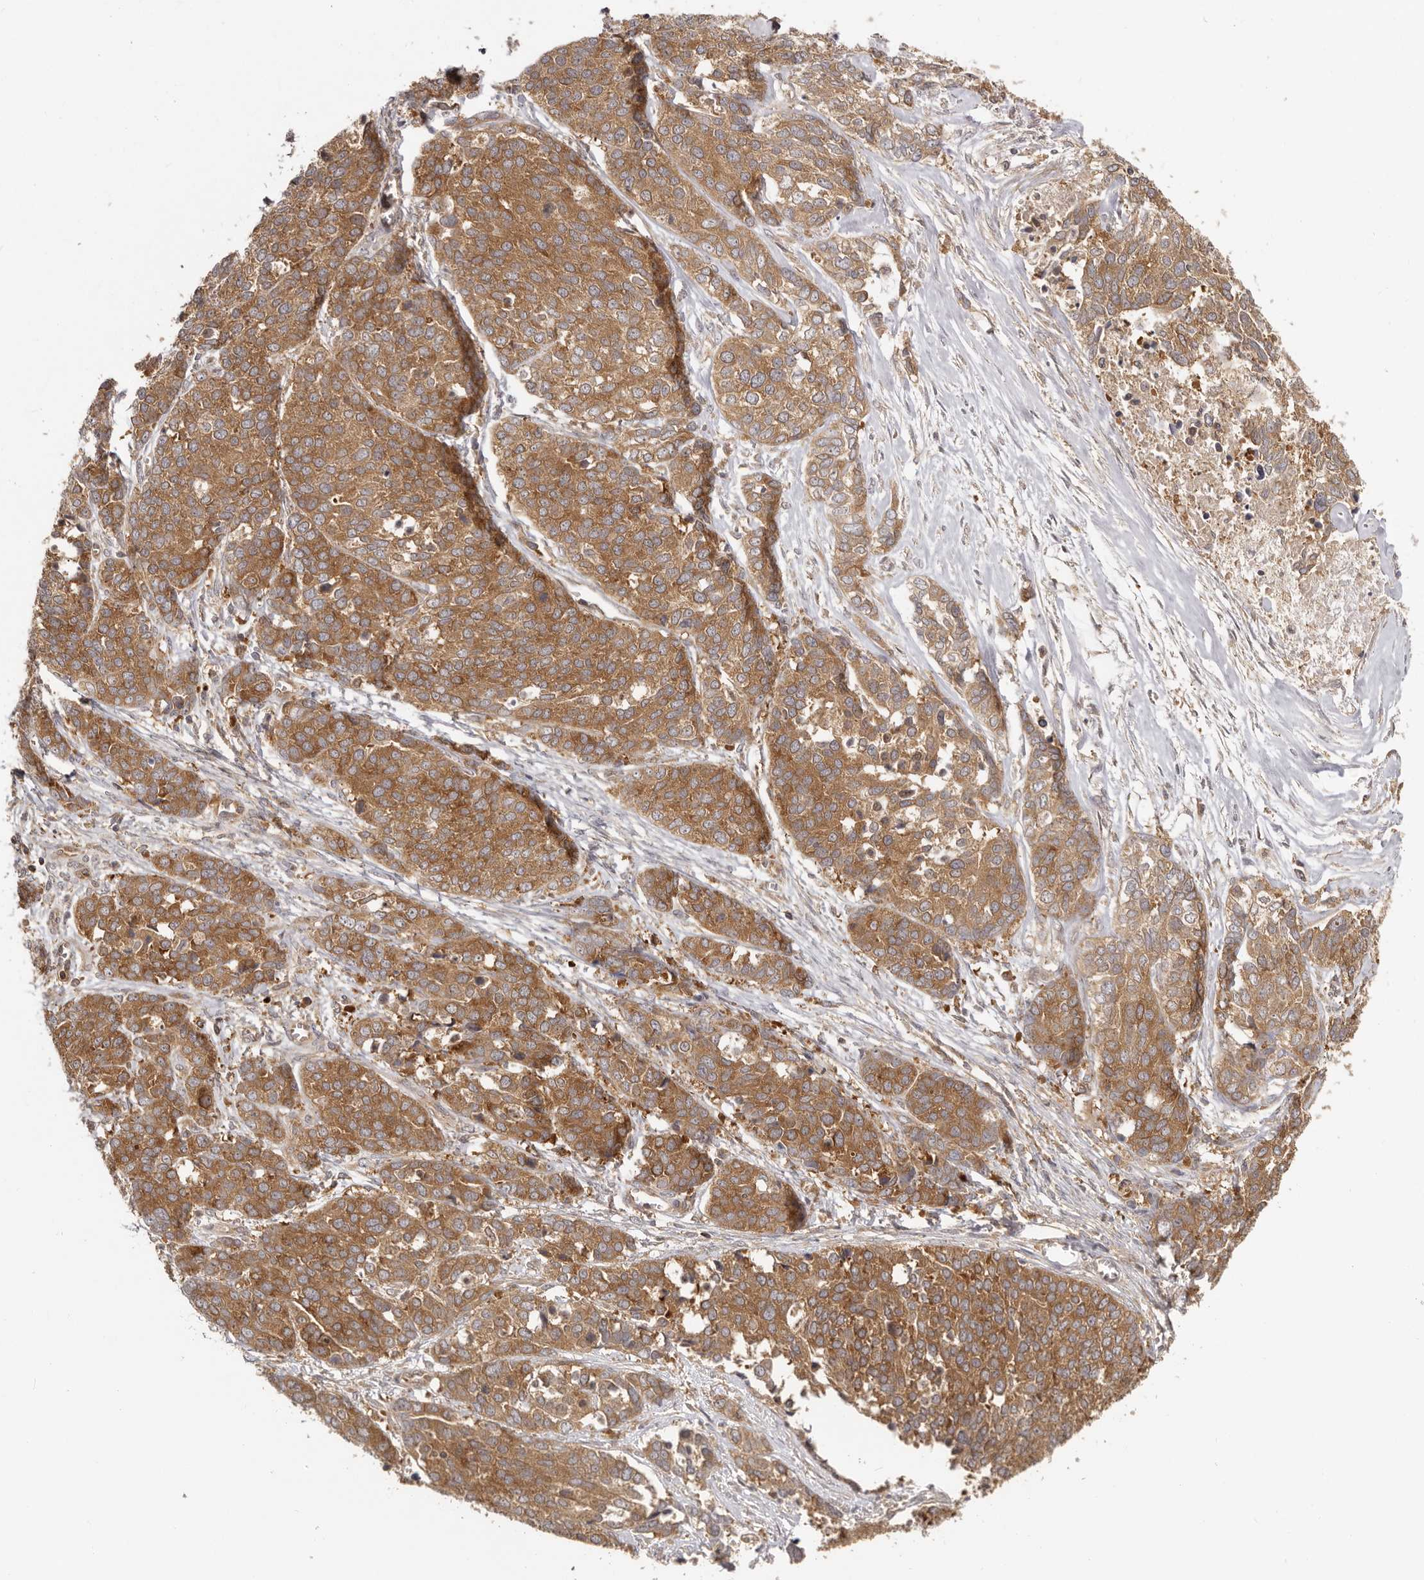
{"staining": {"intensity": "moderate", "quantity": ">75%", "location": "cytoplasmic/membranous"}, "tissue": "ovarian cancer", "cell_type": "Tumor cells", "image_type": "cancer", "snomed": [{"axis": "morphology", "description": "Cystadenocarcinoma, serous, NOS"}, {"axis": "topography", "description": "Ovary"}], "caption": "An immunohistochemistry (IHC) histopathology image of neoplastic tissue is shown. Protein staining in brown shows moderate cytoplasmic/membranous positivity in ovarian cancer within tumor cells. (IHC, brightfield microscopy, high magnification).", "gene": "EEF1E1", "patient": {"sex": "female", "age": 44}}